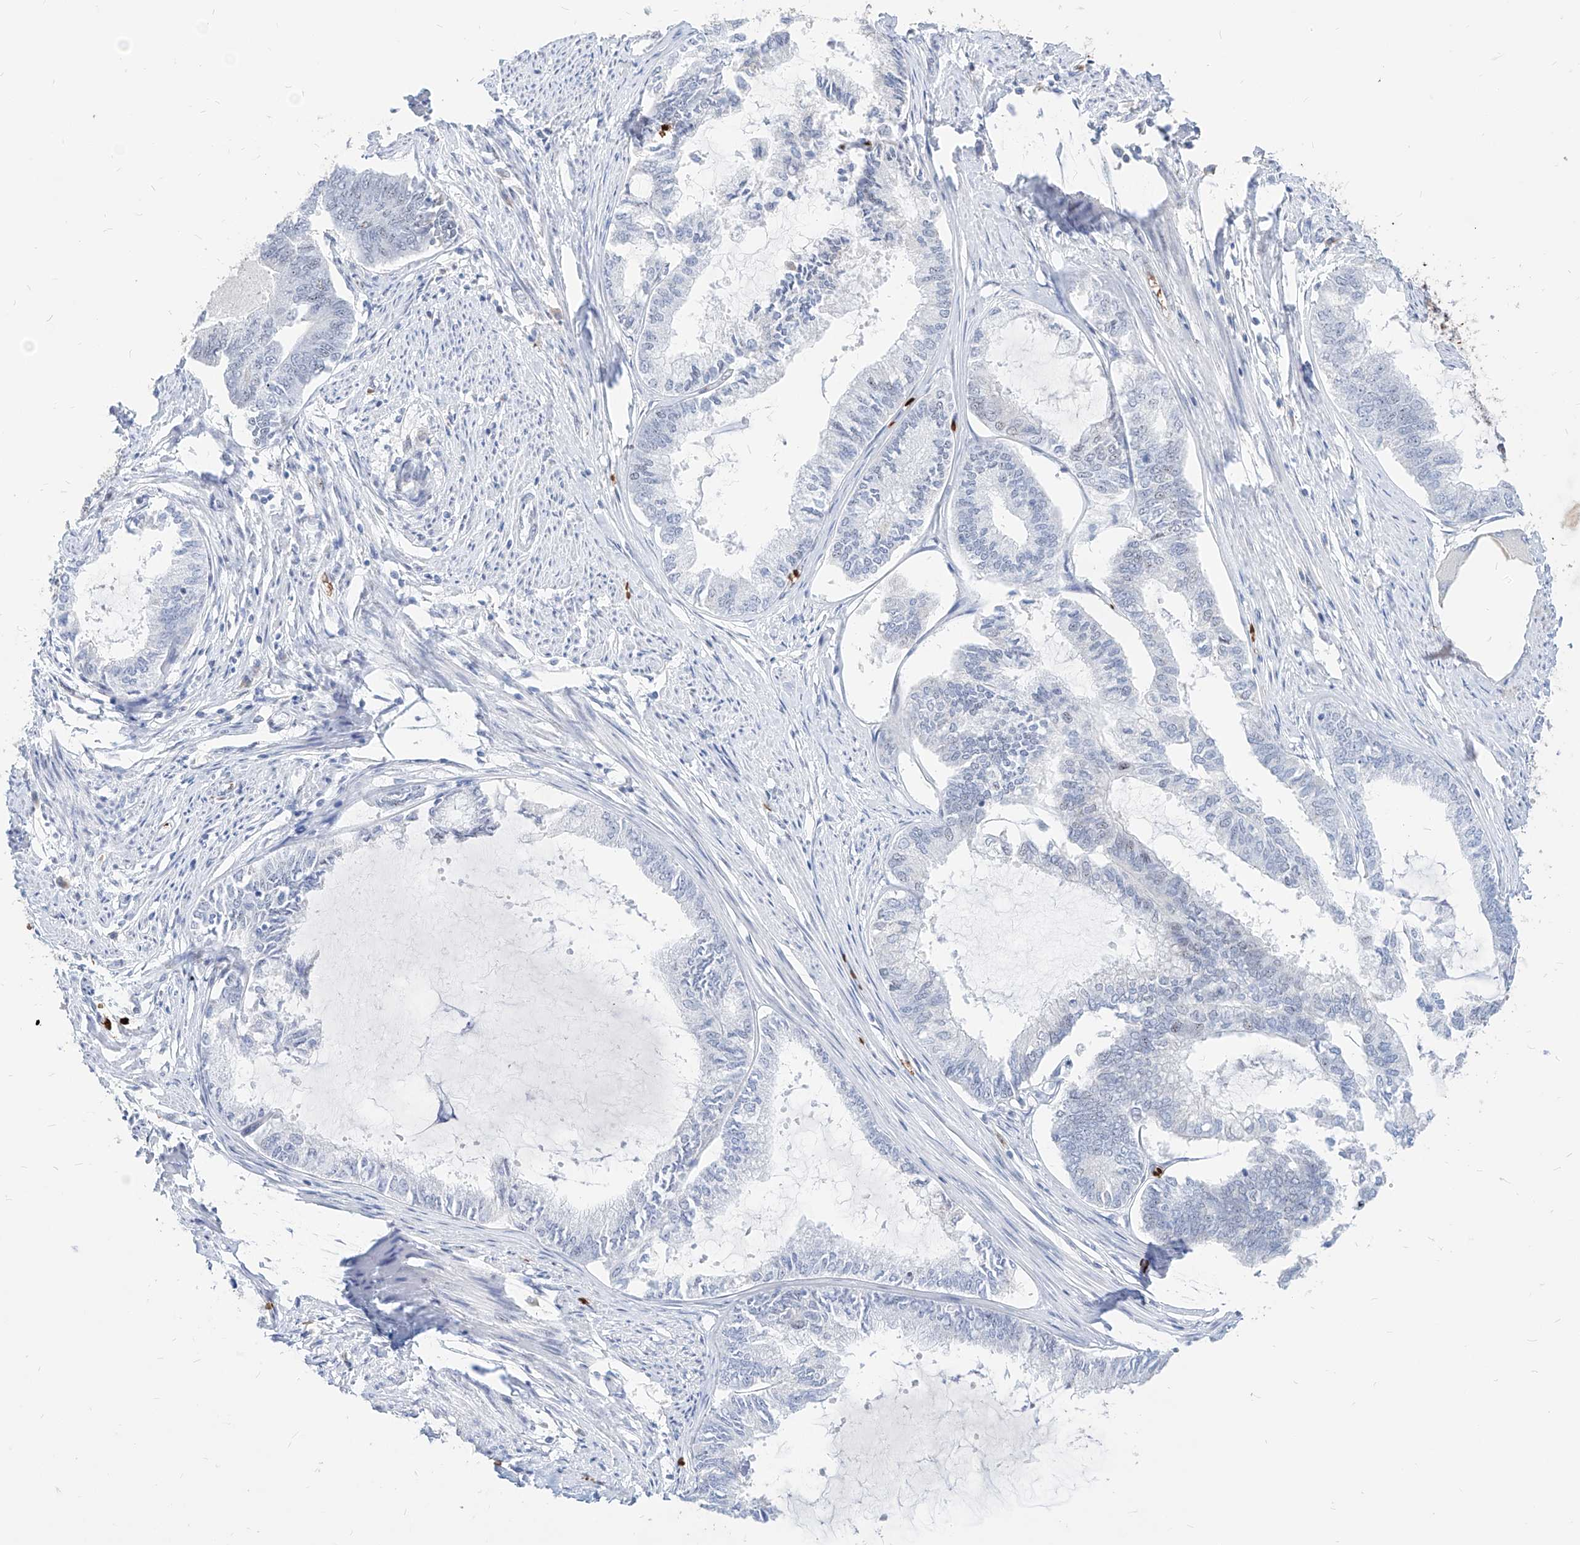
{"staining": {"intensity": "negative", "quantity": "none", "location": "none"}, "tissue": "endometrial cancer", "cell_type": "Tumor cells", "image_type": "cancer", "snomed": [{"axis": "morphology", "description": "Adenocarcinoma, NOS"}, {"axis": "topography", "description": "Endometrium"}], "caption": "DAB immunohistochemical staining of endometrial cancer (adenocarcinoma) exhibits no significant expression in tumor cells.", "gene": "ZFP42", "patient": {"sex": "female", "age": 86}}